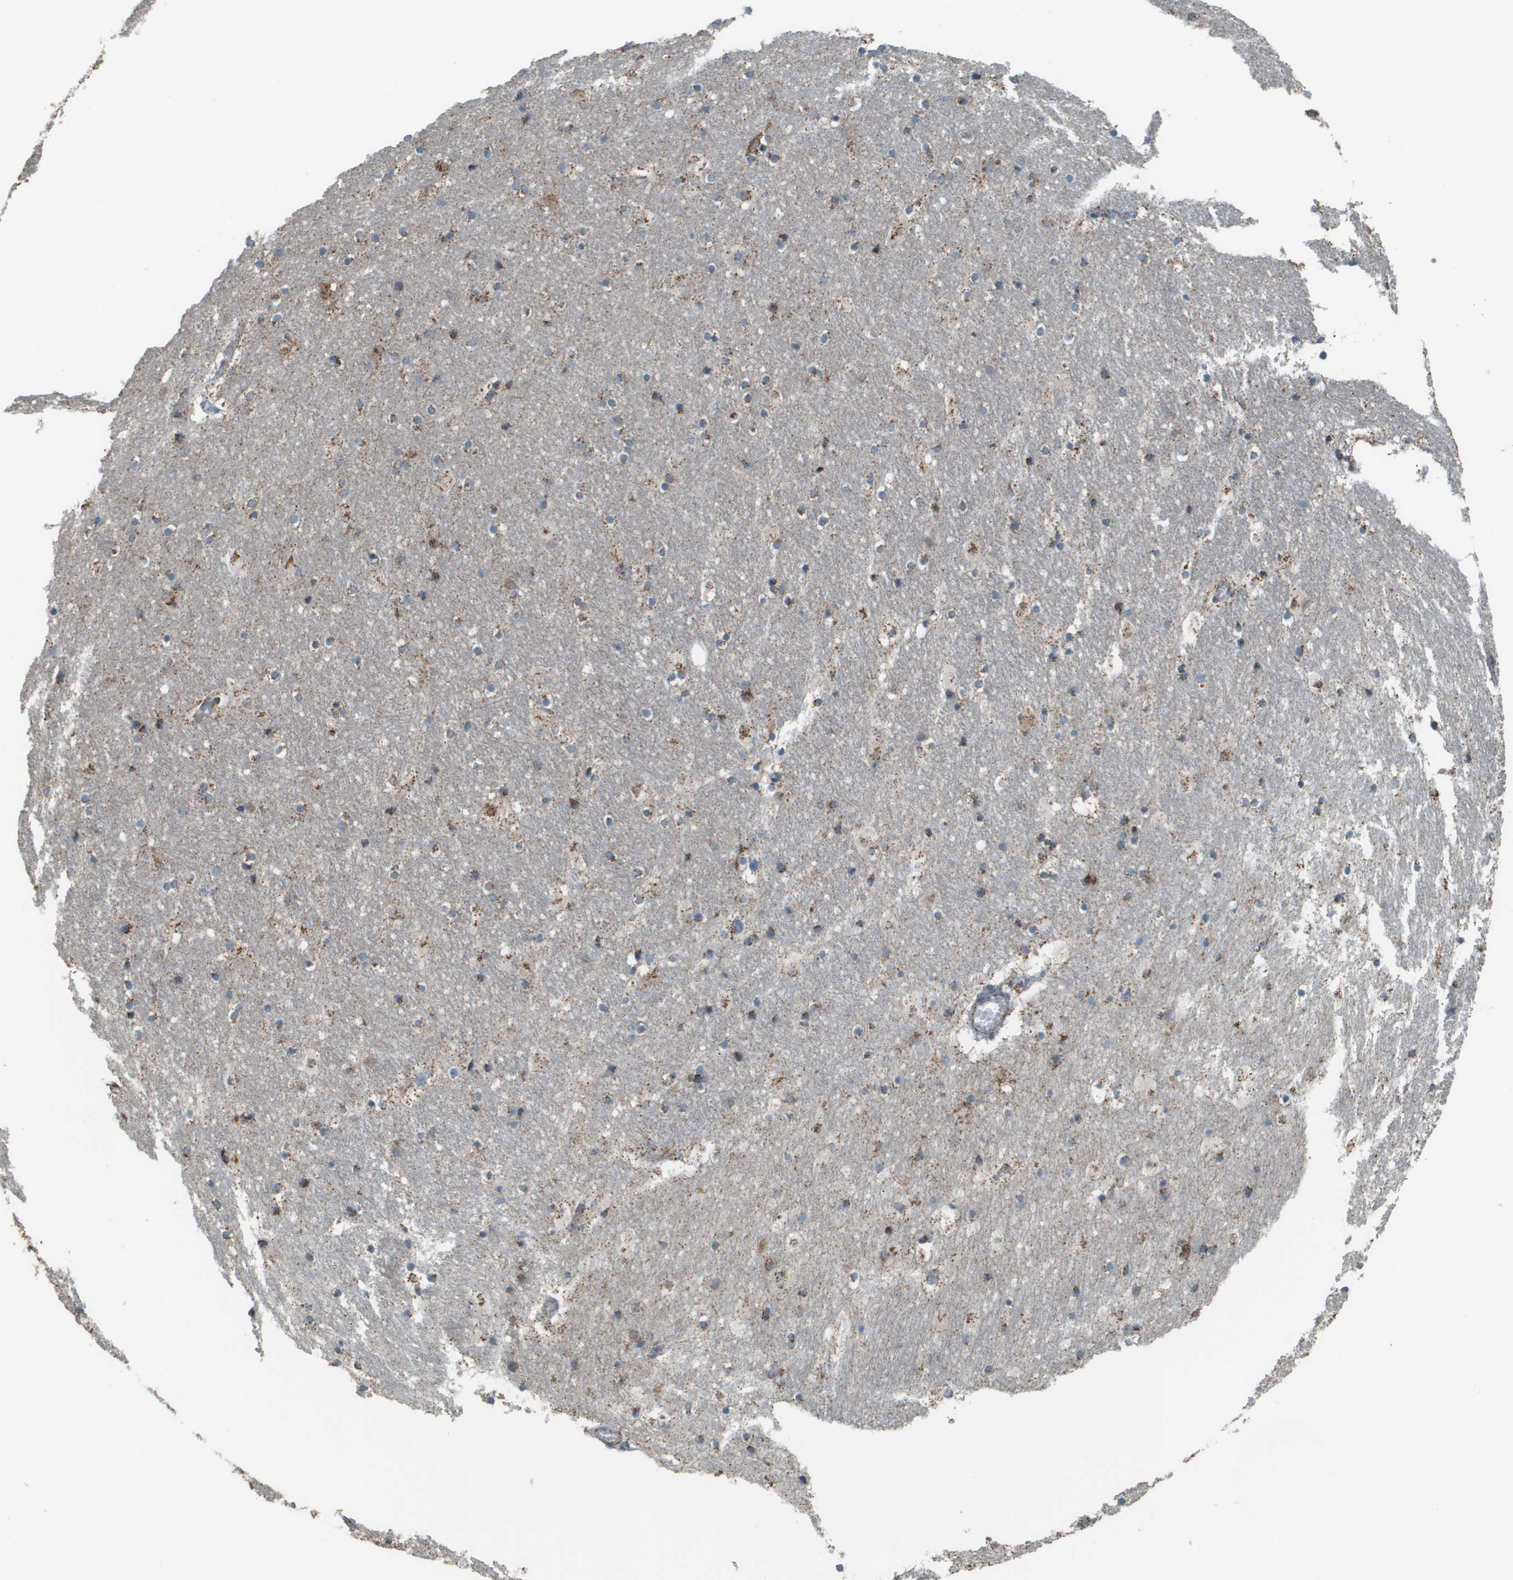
{"staining": {"intensity": "moderate", "quantity": "<25%", "location": "cytoplasmic/membranous"}, "tissue": "hippocampus", "cell_type": "Glial cells", "image_type": "normal", "snomed": [{"axis": "morphology", "description": "Normal tissue, NOS"}, {"axis": "topography", "description": "Hippocampus"}], "caption": "Brown immunohistochemical staining in benign hippocampus demonstrates moderate cytoplasmic/membranous staining in about <25% of glial cells. (DAB (3,3'-diaminobenzidine) IHC with brightfield microscopy, high magnification).", "gene": "FH", "patient": {"sex": "male", "age": 45}}